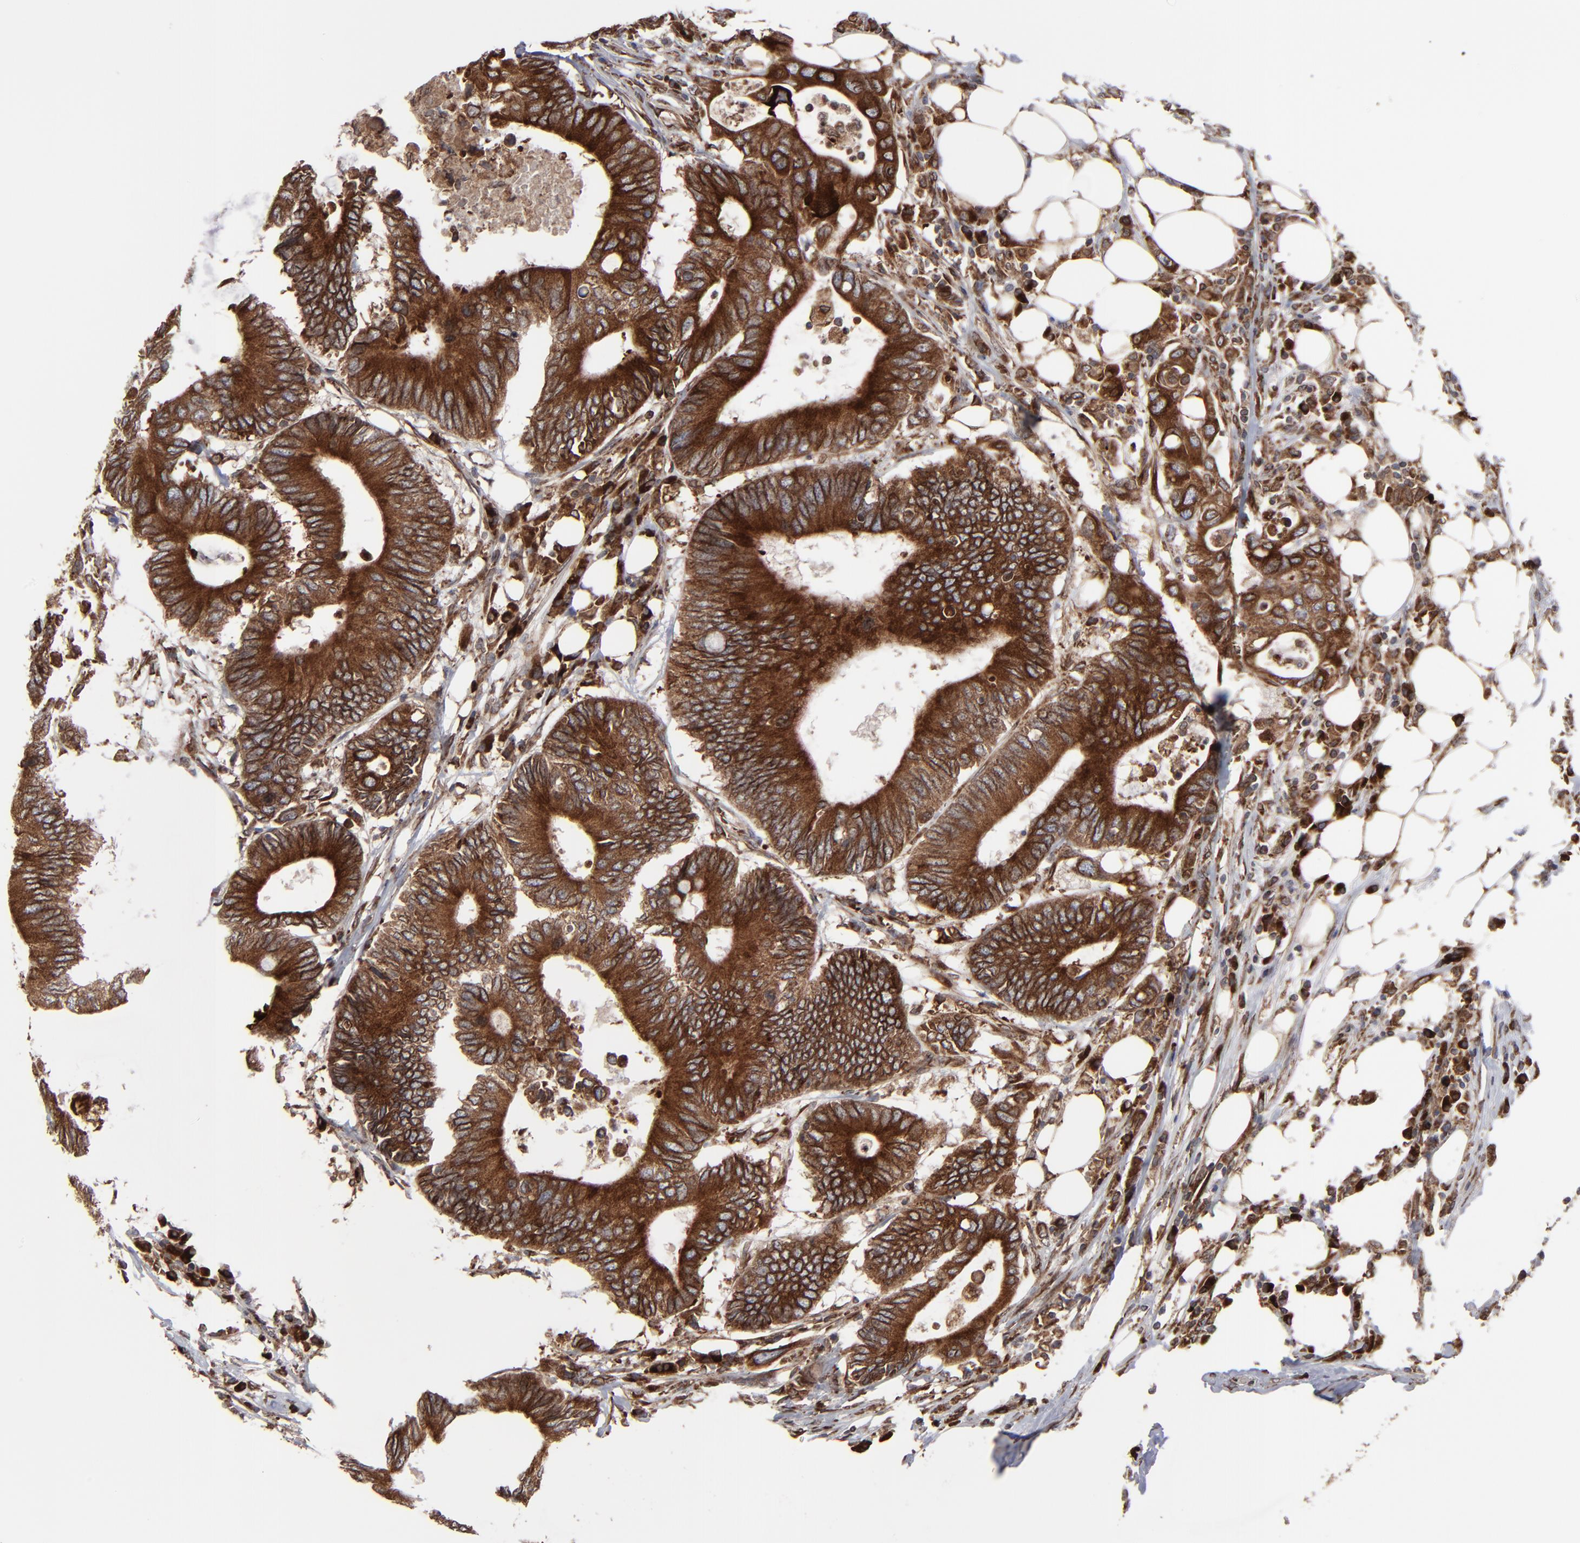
{"staining": {"intensity": "strong", "quantity": ">75%", "location": "cytoplasmic/membranous"}, "tissue": "colorectal cancer", "cell_type": "Tumor cells", "image_type": "cancer", "snomed": [{"axis": "morphology", "description": "Adenocarcinoma, NOS"}, {"axis": "topography", "description": "Colon"}], "caption": "Colorectal cancer tissue exhibits strong cytoplasmic/membranous expression in about >75% of tumor cells (brown staining indicates protein expression, while blue staining denotes nuclei).", "gene": "CNIH1", "patient": {"sex": "male", "age": 71}}